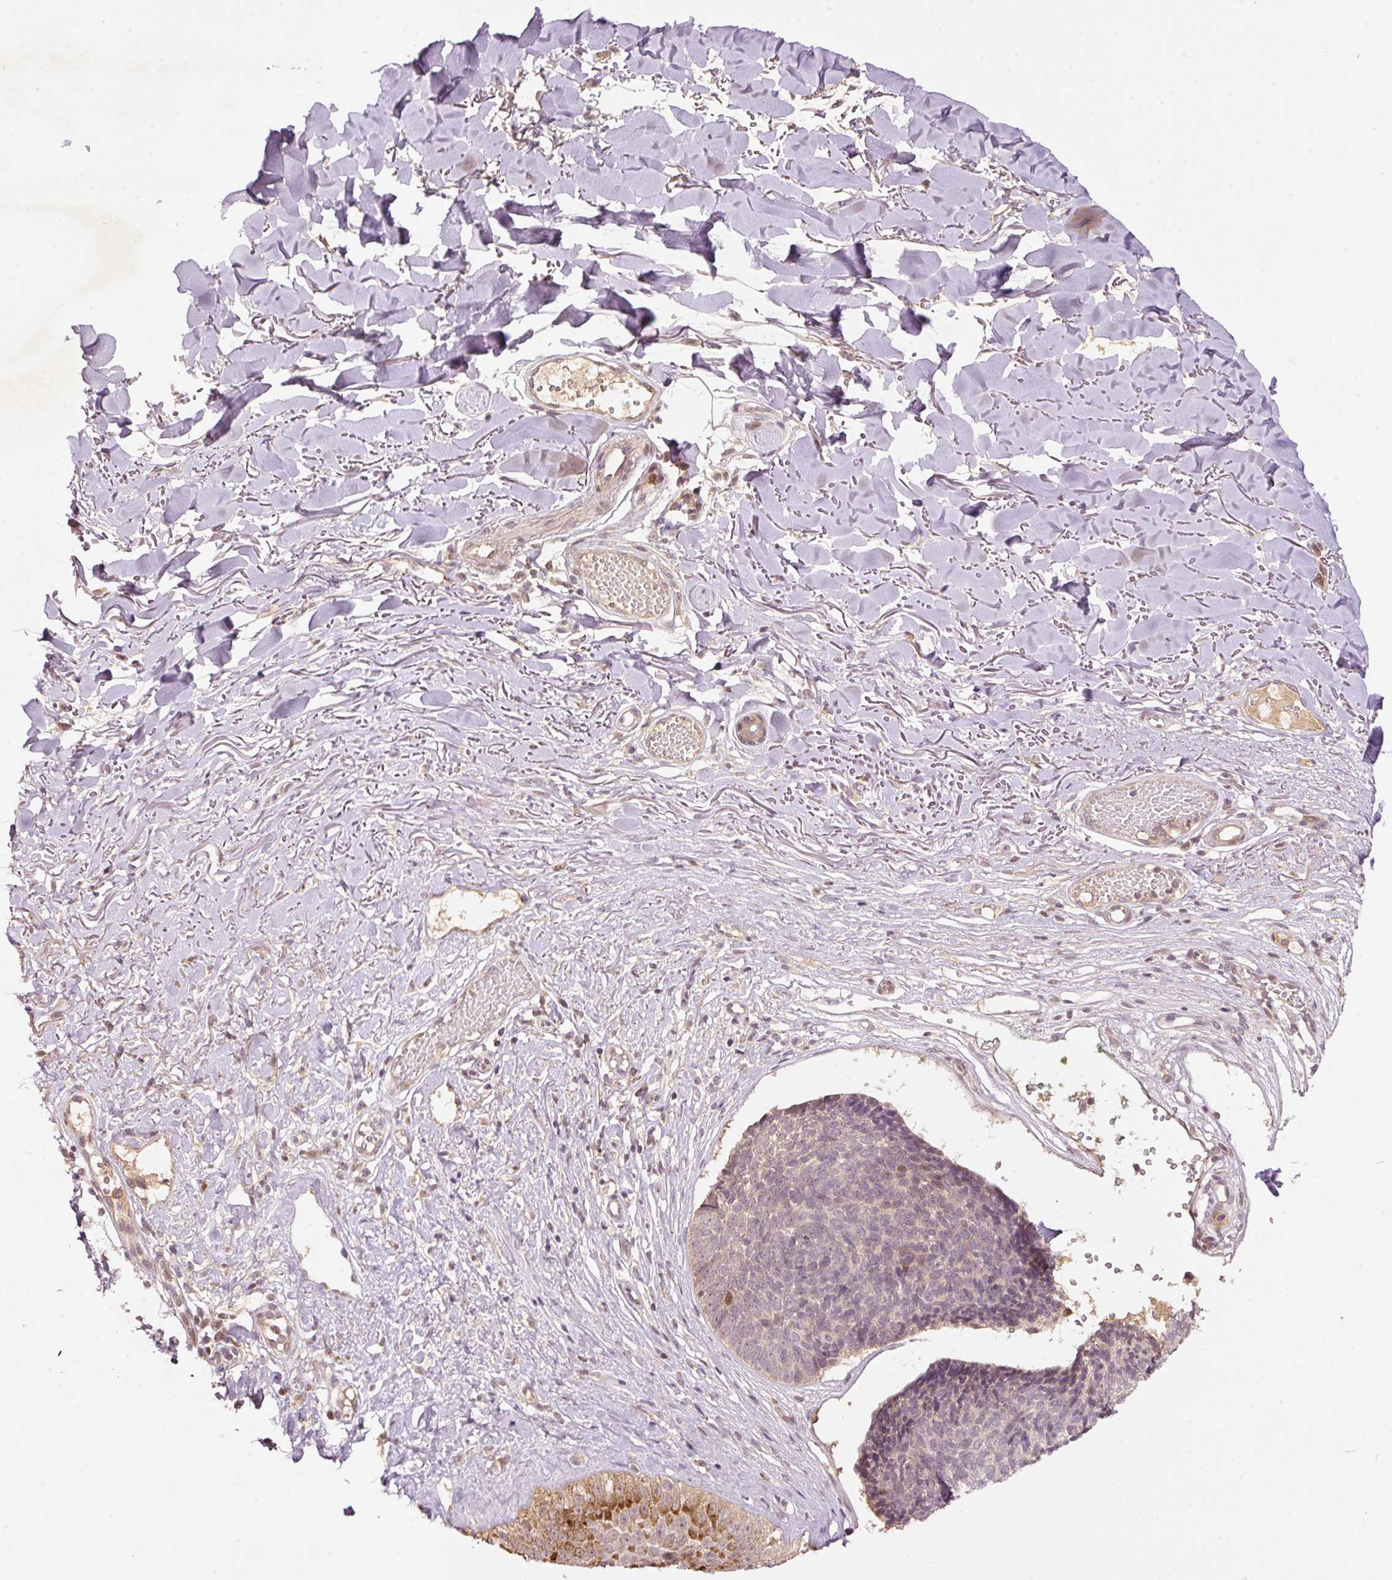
{"staining": {"intensity": "moderate", "quantity": "<25%", "location": "nuclear"}, "tissue": "skin cancer", "cell_type": "Tumor cells", "image_type": "cancer", "snomed": [{"axis": "morphology", "description": "Basal cell carcinoma"}, {"axis": "topography", "description": "Skin"}, {"axis": "topography", "description": "Skin of neck"}, {"axis": "topography", "description": "Skin of shoulder"}, {"axis": "topography", "description": "Skin of back"}], "caption": "Basal cell carcinoma (skin) stained for a protein demonstrates moderate nuclear positivity in tumor cells.", "gene": "PCDHB1", "patient": {"sex": "male", "age": 80}}